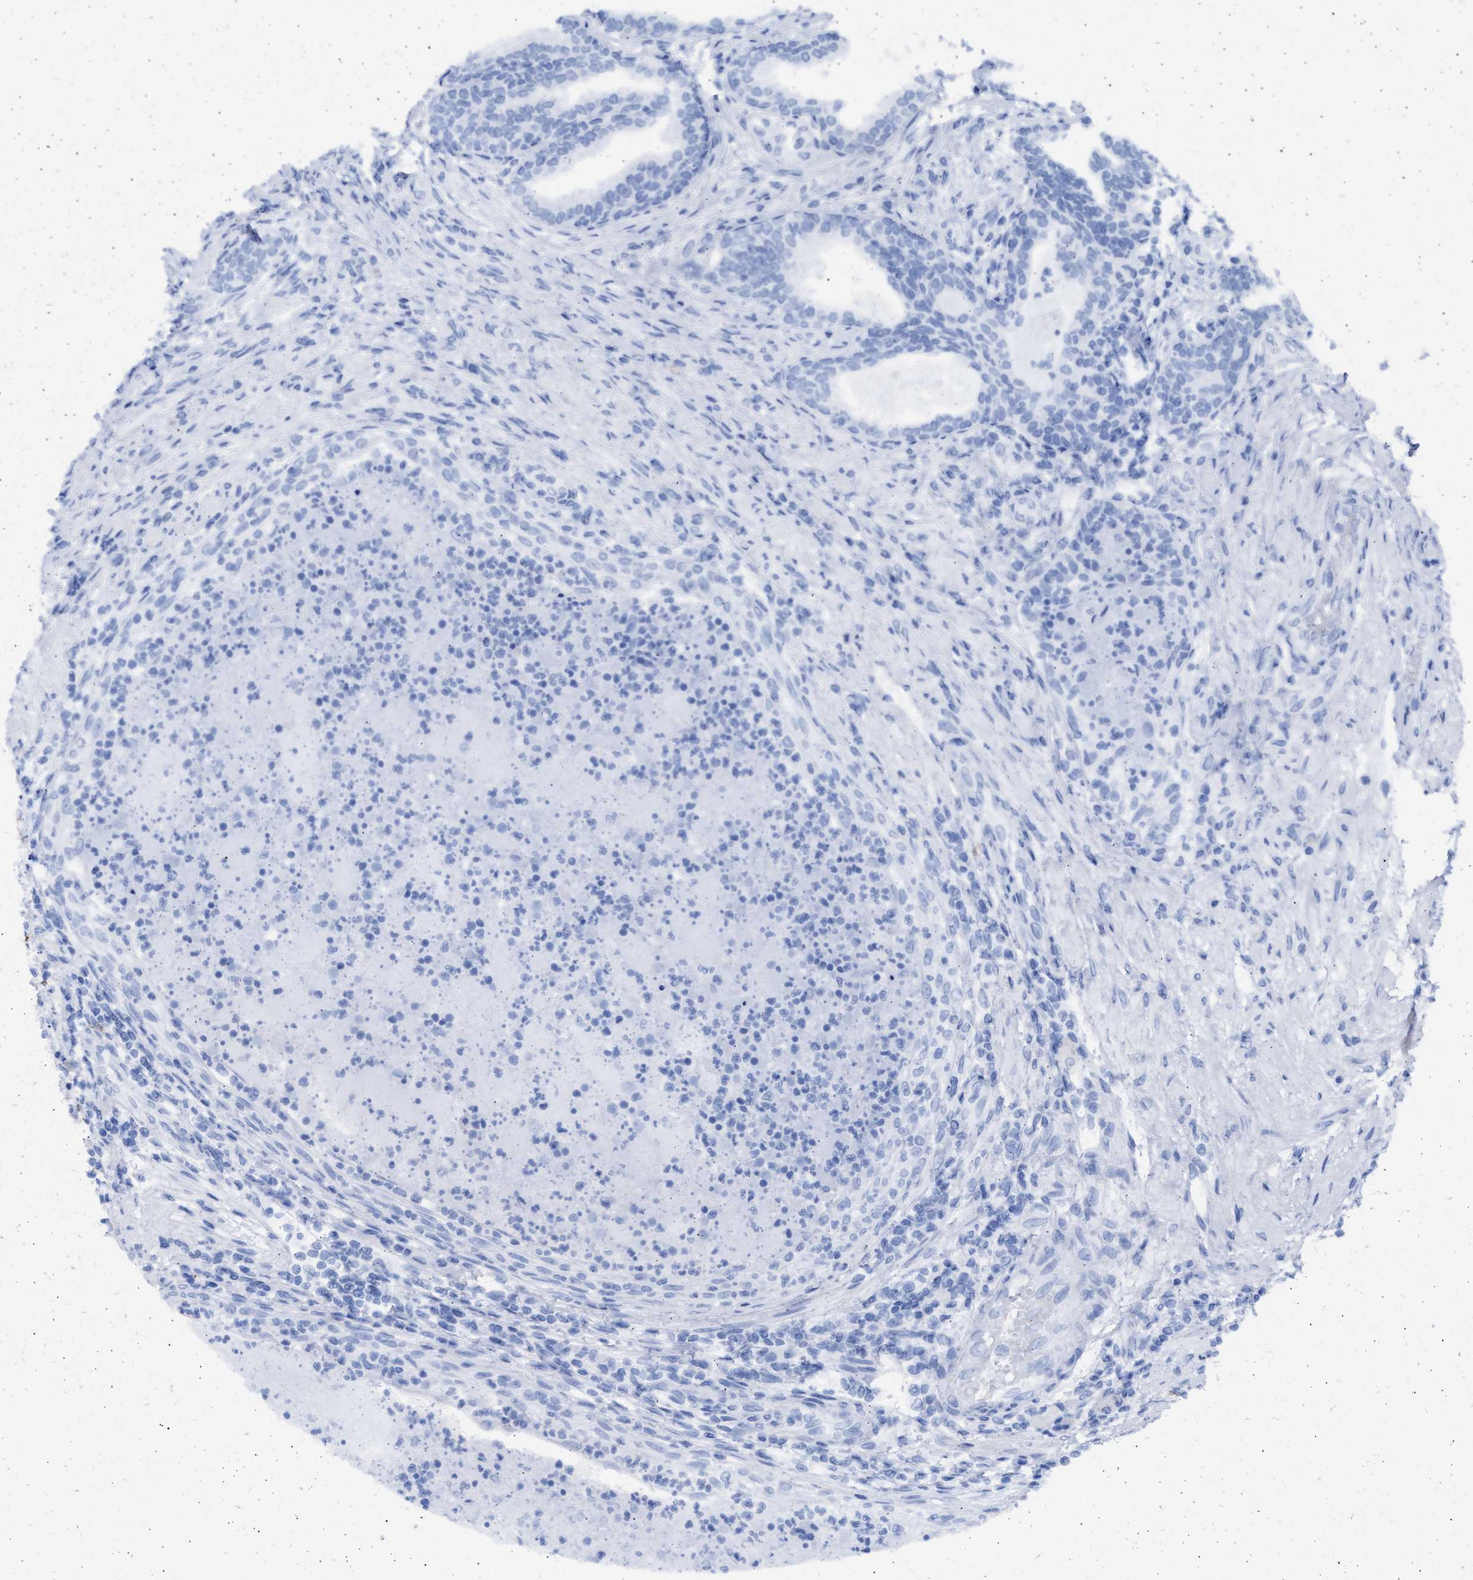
{"staining": {"intensity": "negative", "quantity": "none", "location": "none"}, "tissue": "prostate", "cell_type": "Glandular cells", "image_type": "normal", "snomed": [{"axis": "morphology", "description": "Normal tissue, NOS"}, {"axis": "topography", "description": "Prostate"}], "caption": "Immunohistochemical staining of normal human prostate displays no significant expression in glandular cells. Nuclei are stained in blue.", "gene": "ALDOC", "patient": {"sex": "male", "age": 76}}